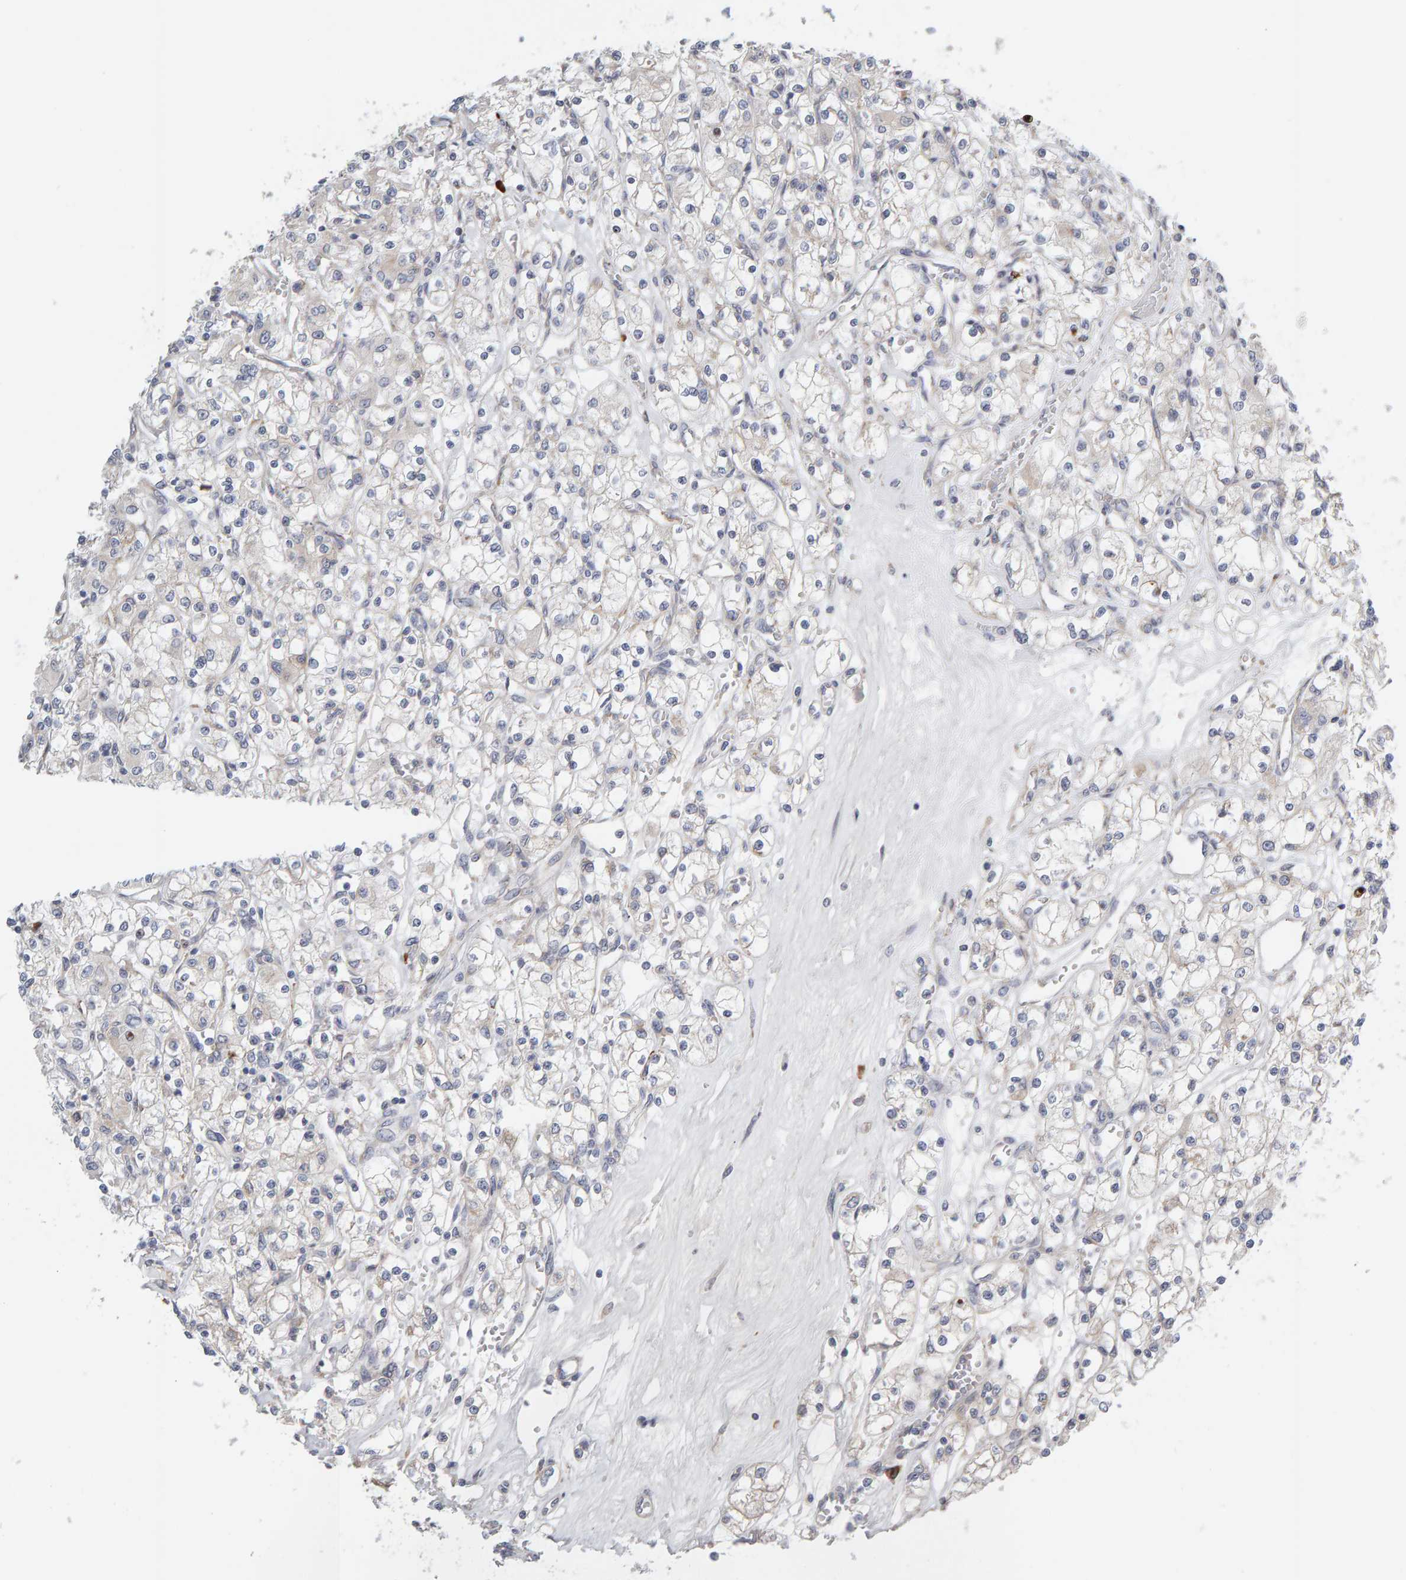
{"staining": {"intensity": "negative", "quantity": "none", "location": "none"}, "tissue": "renal cancer", "cell_type": "Tumor cells", "image_type": "cancer", "snomed": [{"axis": "morphology", "description": "Adenocarcinoma, NOS"}, {"axis": "topography", "description": "Kidney"}], "caption": "Adenocarcinoma (renal) stained for a protein using IHC exhibits no expression tumor cells.", "gene": "ENGASE", "patient": {"sex": "female", "age": 59}}